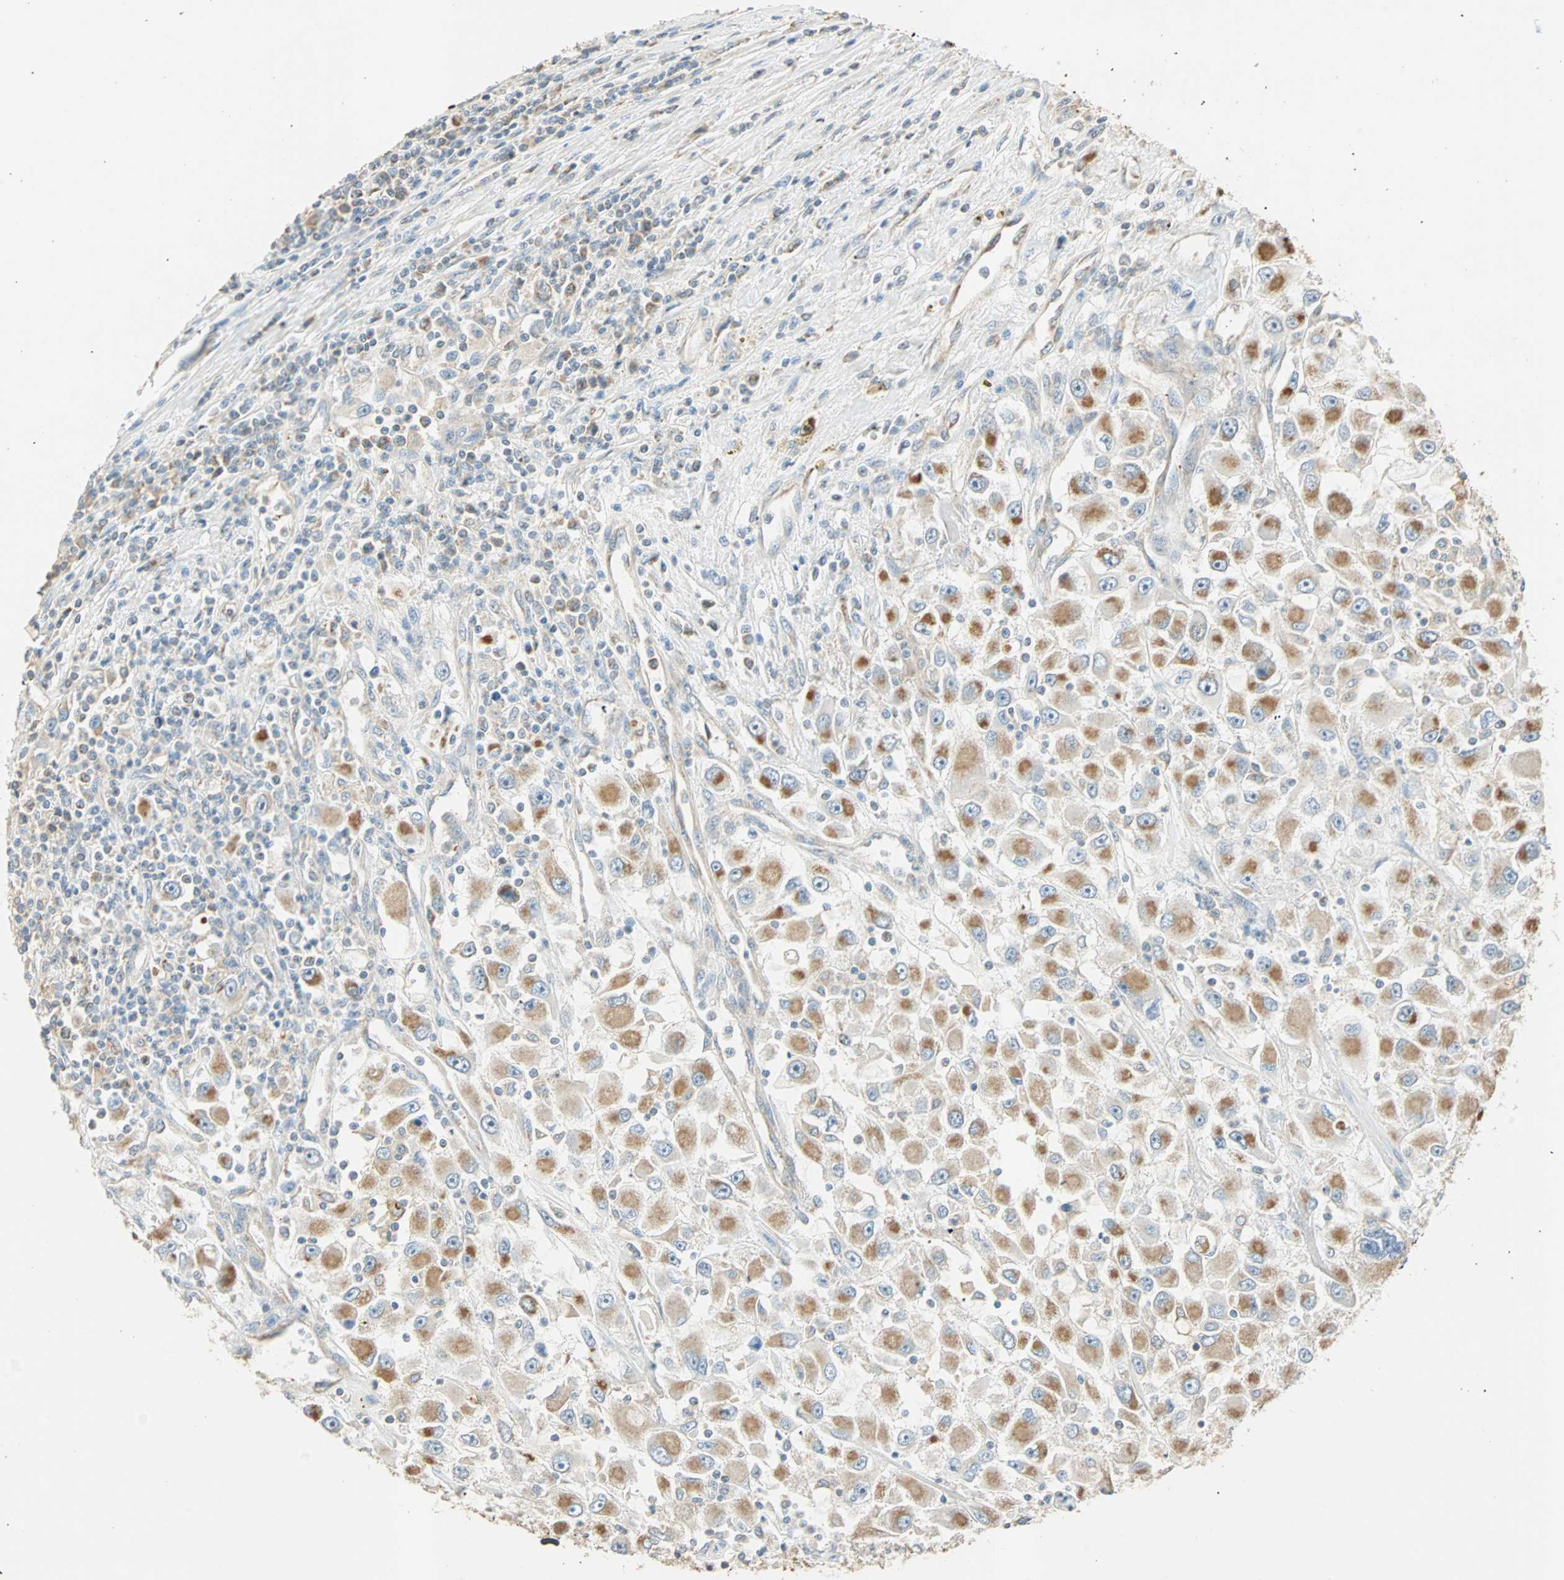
{"staining": {"intensity": "moderate", "quantity": ">75%", "location": "cytoplasmic/membranous"}, "tissue": "renal cancer", "cell_type": "Tumor cells", "image_type": "cancer", "snomed": [{"axis": "morphology", "description": "Adenocarcinoma, NOS"}, {"axis": "topography", "description": "Kidney"}], "caption": "Protein expression analysis of human renal cancer (adenocarcinoma) reveals moderate cytoplasmic/membranous expression in approximately >75% of tumor cells. (Brightfield microscopy of DAB IHC at high magnification).", "gene": "RAD18", "patient": {"sex": "female", "age": 52}}